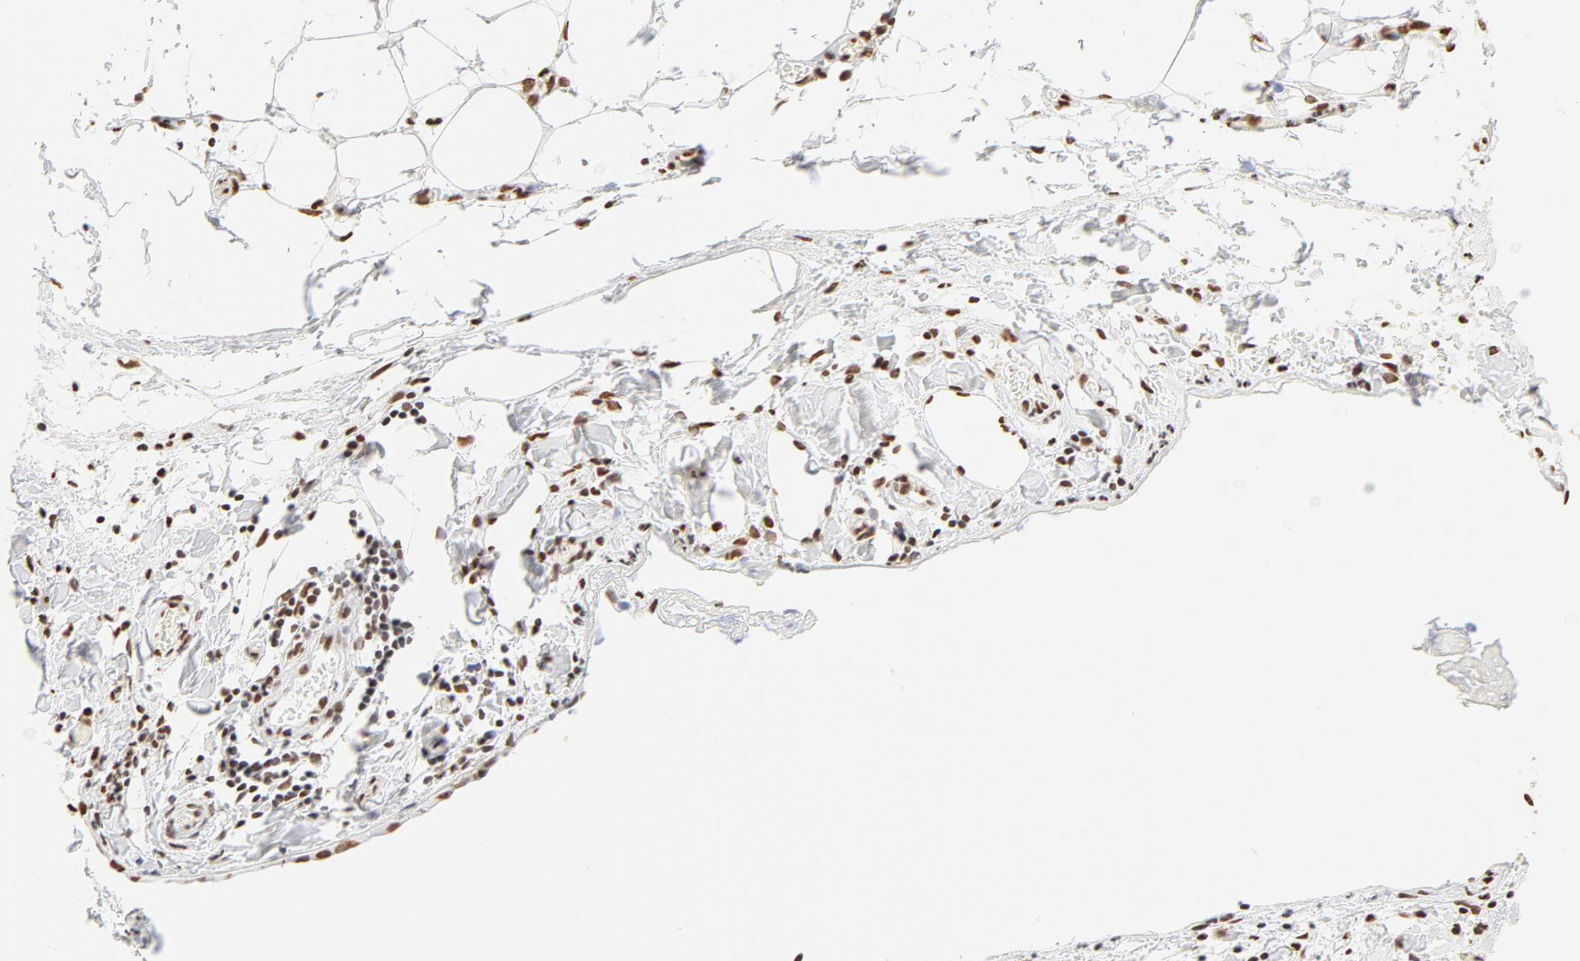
{"staining": {"intensity": "moderate", "quantity": ">75%", "location": "nuclear"}, "tissue": "stomach cancer", "cell_type": "Tumor cells", "image_type": "cancer", "snomed": [{"axis": "morphology", "description": "Adenocarcinoma, NOS"}, {"axis": "topography", "description": "Stomach, upper"}], "caption": "Stomach adenocarcinoma stained for a protein demonstrates moderate nuclear positivity in tumor cells.", "gene": "ZNF540", "patient": {"sex": "male", "age": 47}}